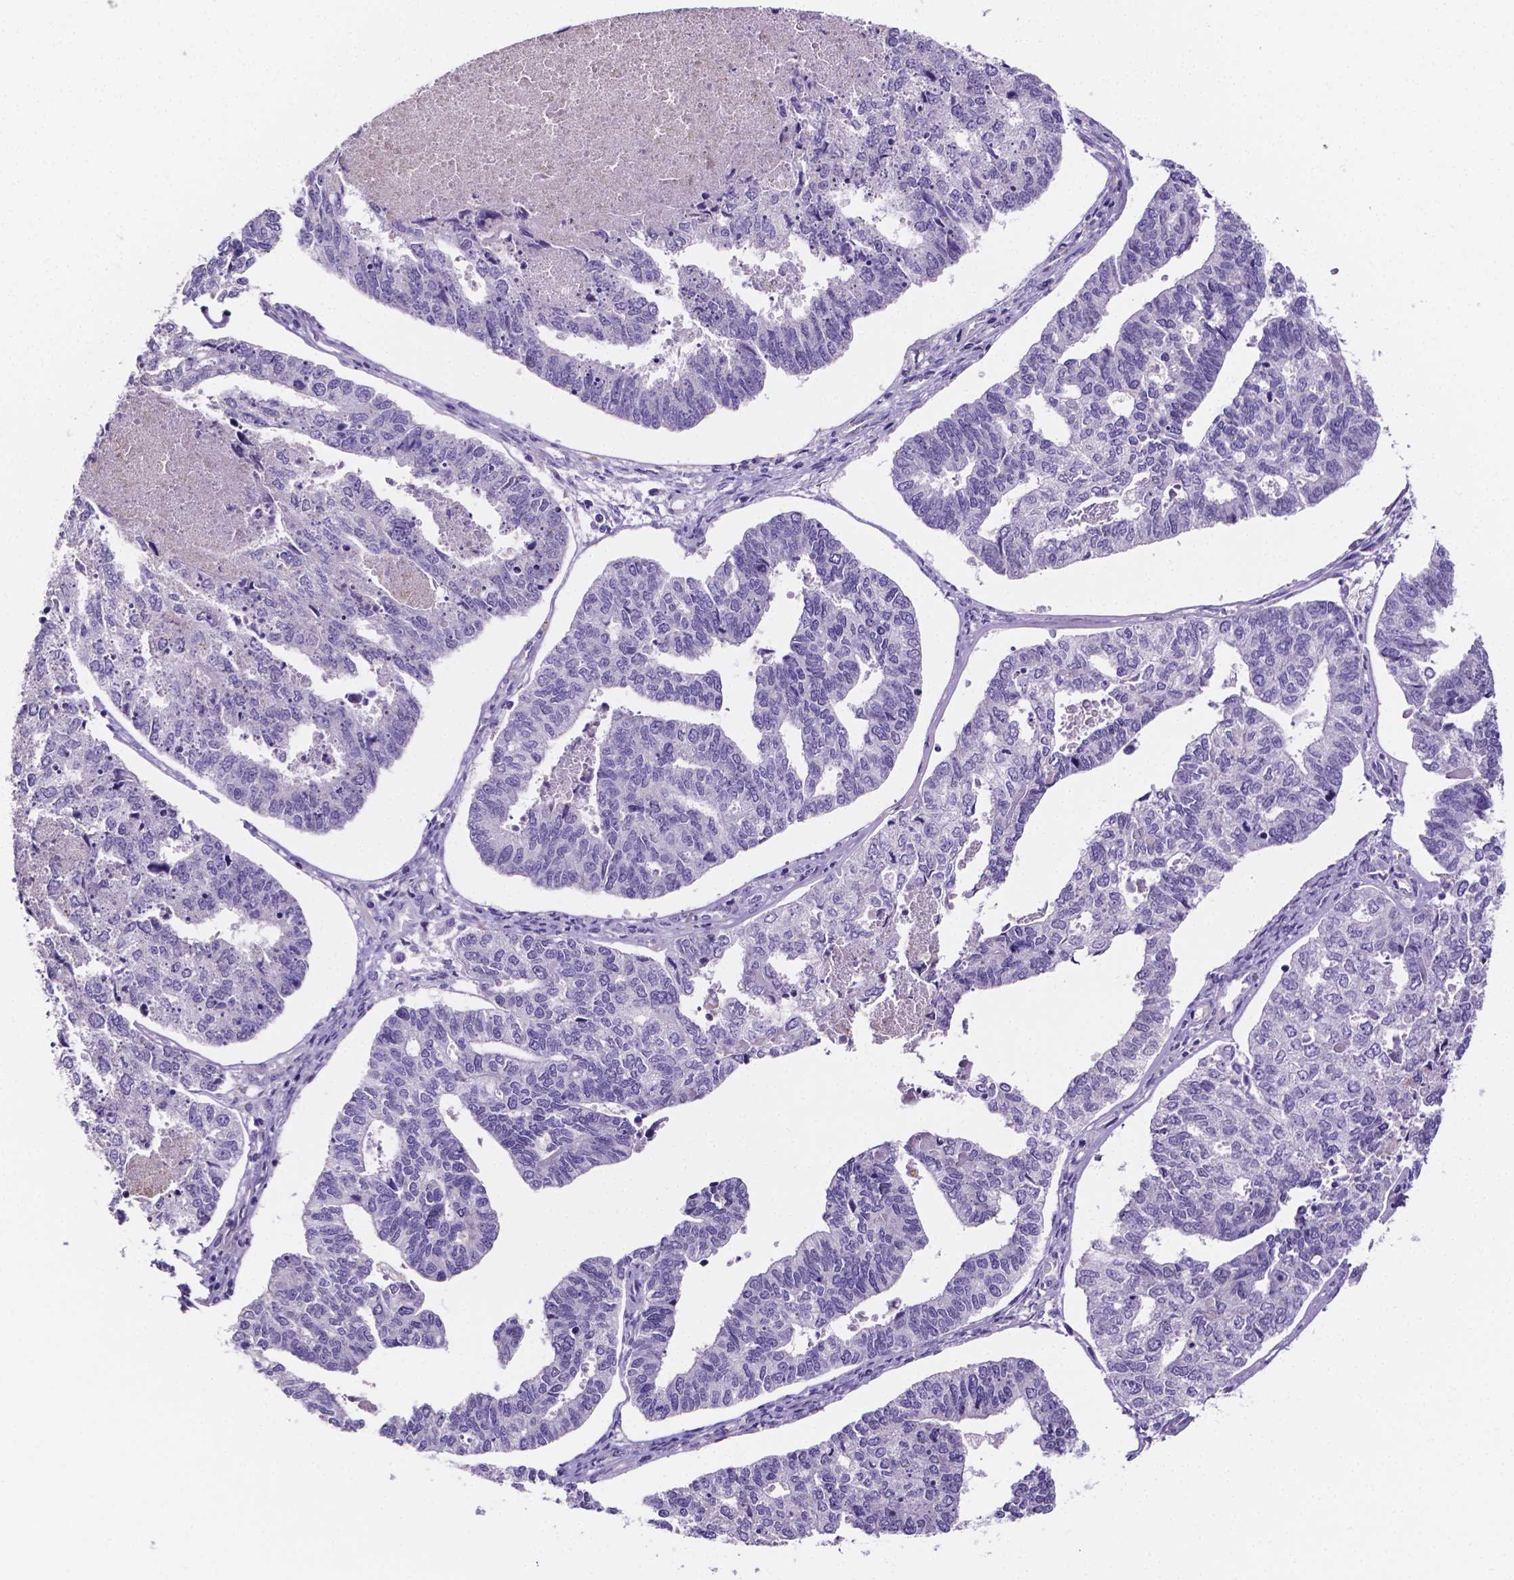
{"staining": {"intensity": "negative", "quantity": "none", "location": "none"}, "tissue": "endometrial cancer", "cell_type": "Tumor cells", "image_type": "cancer", "snomed": [{"axis": "morphology", "description": "Adenocarcinoma, NOS"}, {"axis": "topography", "description": "Endometrium"}], "caption": "A histopathology image of human endometrial adenocarcinoma is negative for staining in tumor cells.", "gene": "NRGN", "patient": {"sex": "female", "age": 73}}